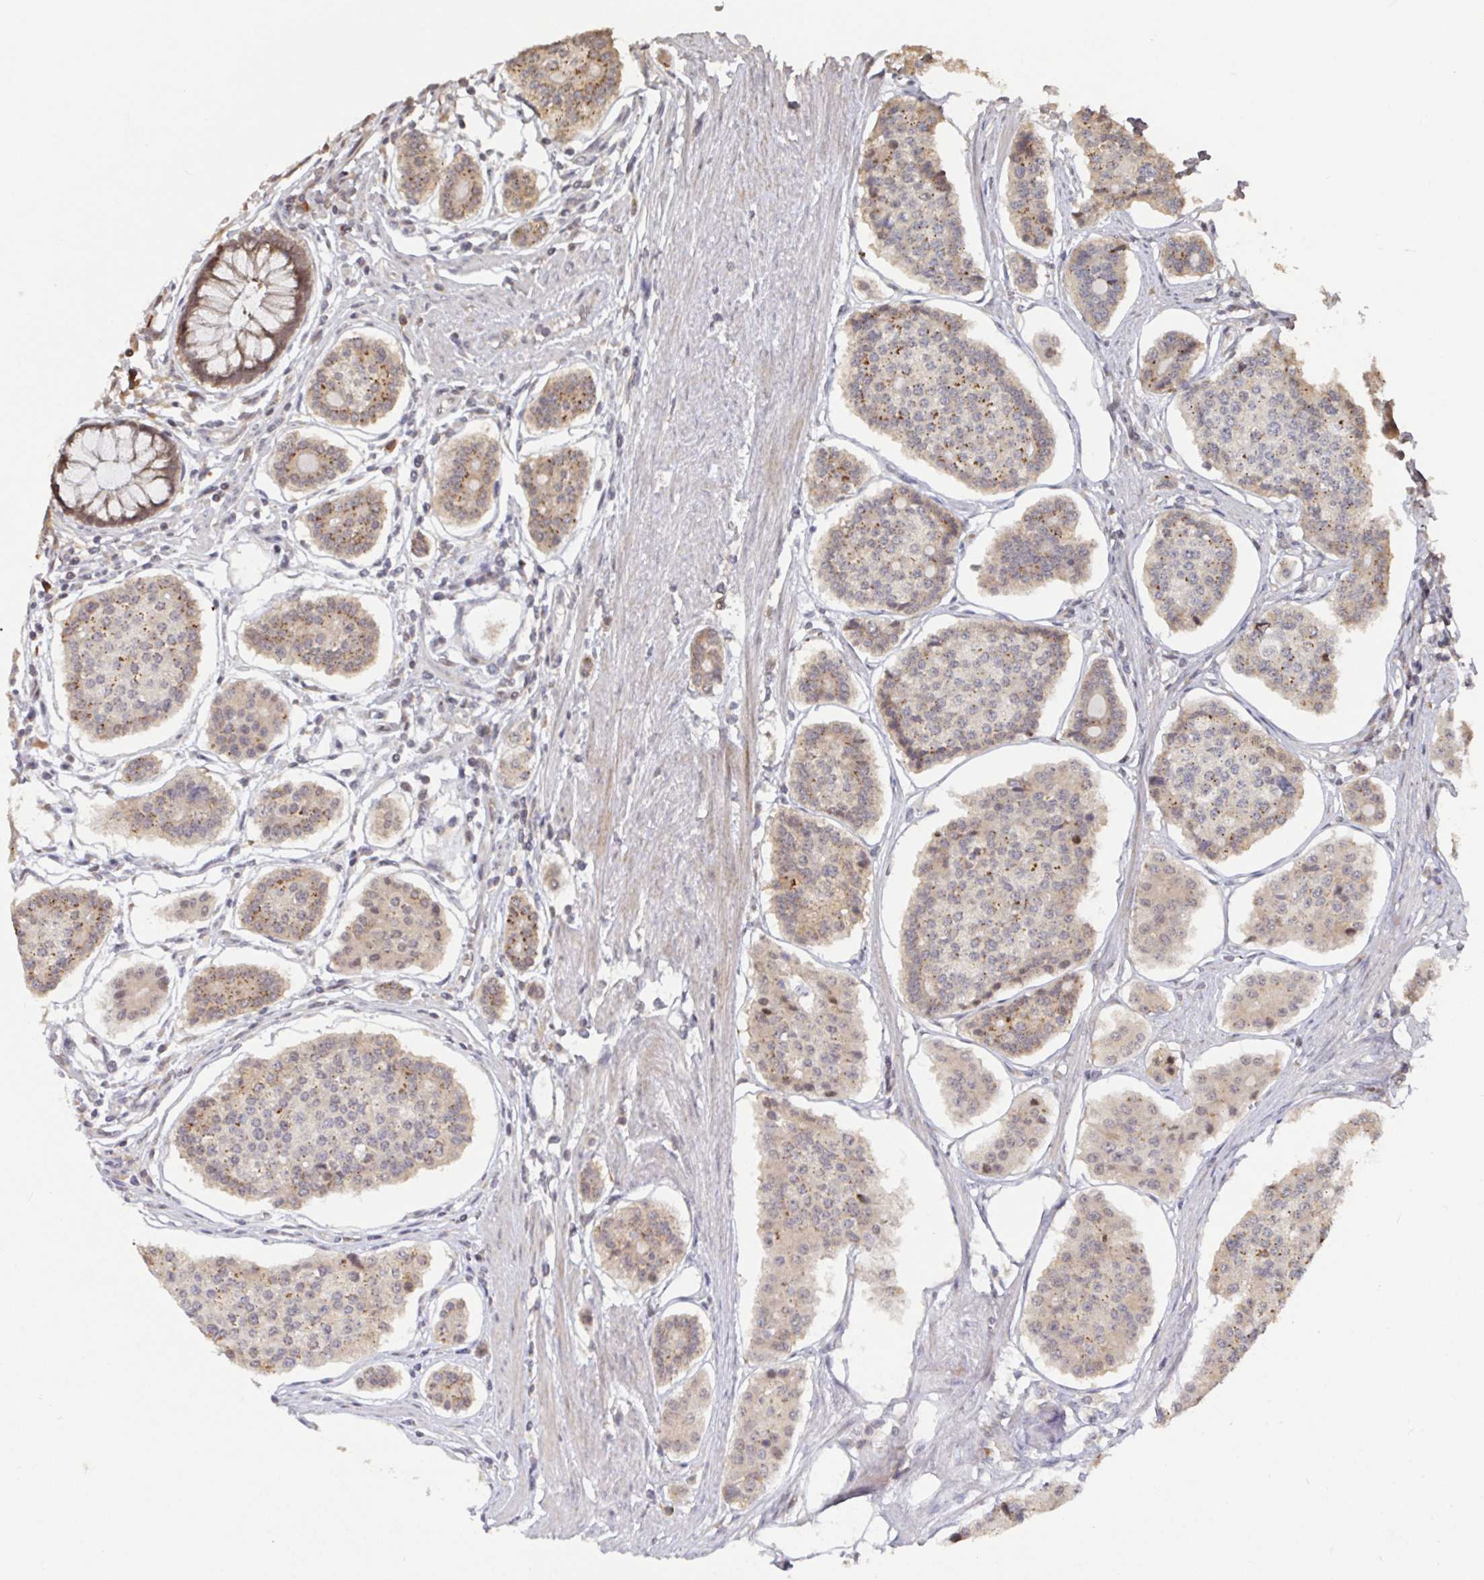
{"staining": {"intensity": "moderate", "quantity": "25%-75%", "location": "cytoplasmic/membranous"}, "tissue": "carcinoid", "cell_type": "Tumor cells", "image_type": "cancer", "snomed": [{"axis": "morphology", "description": "Carcinoid, malignant, NOS"}, {"axis": "topography", "description": "Small intestine"}], "caption": "Protein analysis of carcinoid tissue demonstrates moderate cytoplasmic/membranous expression in about 25%-75% of tumor cells.", "gene": "ALG1", "patient": {"sex": "female", "age": 65}}